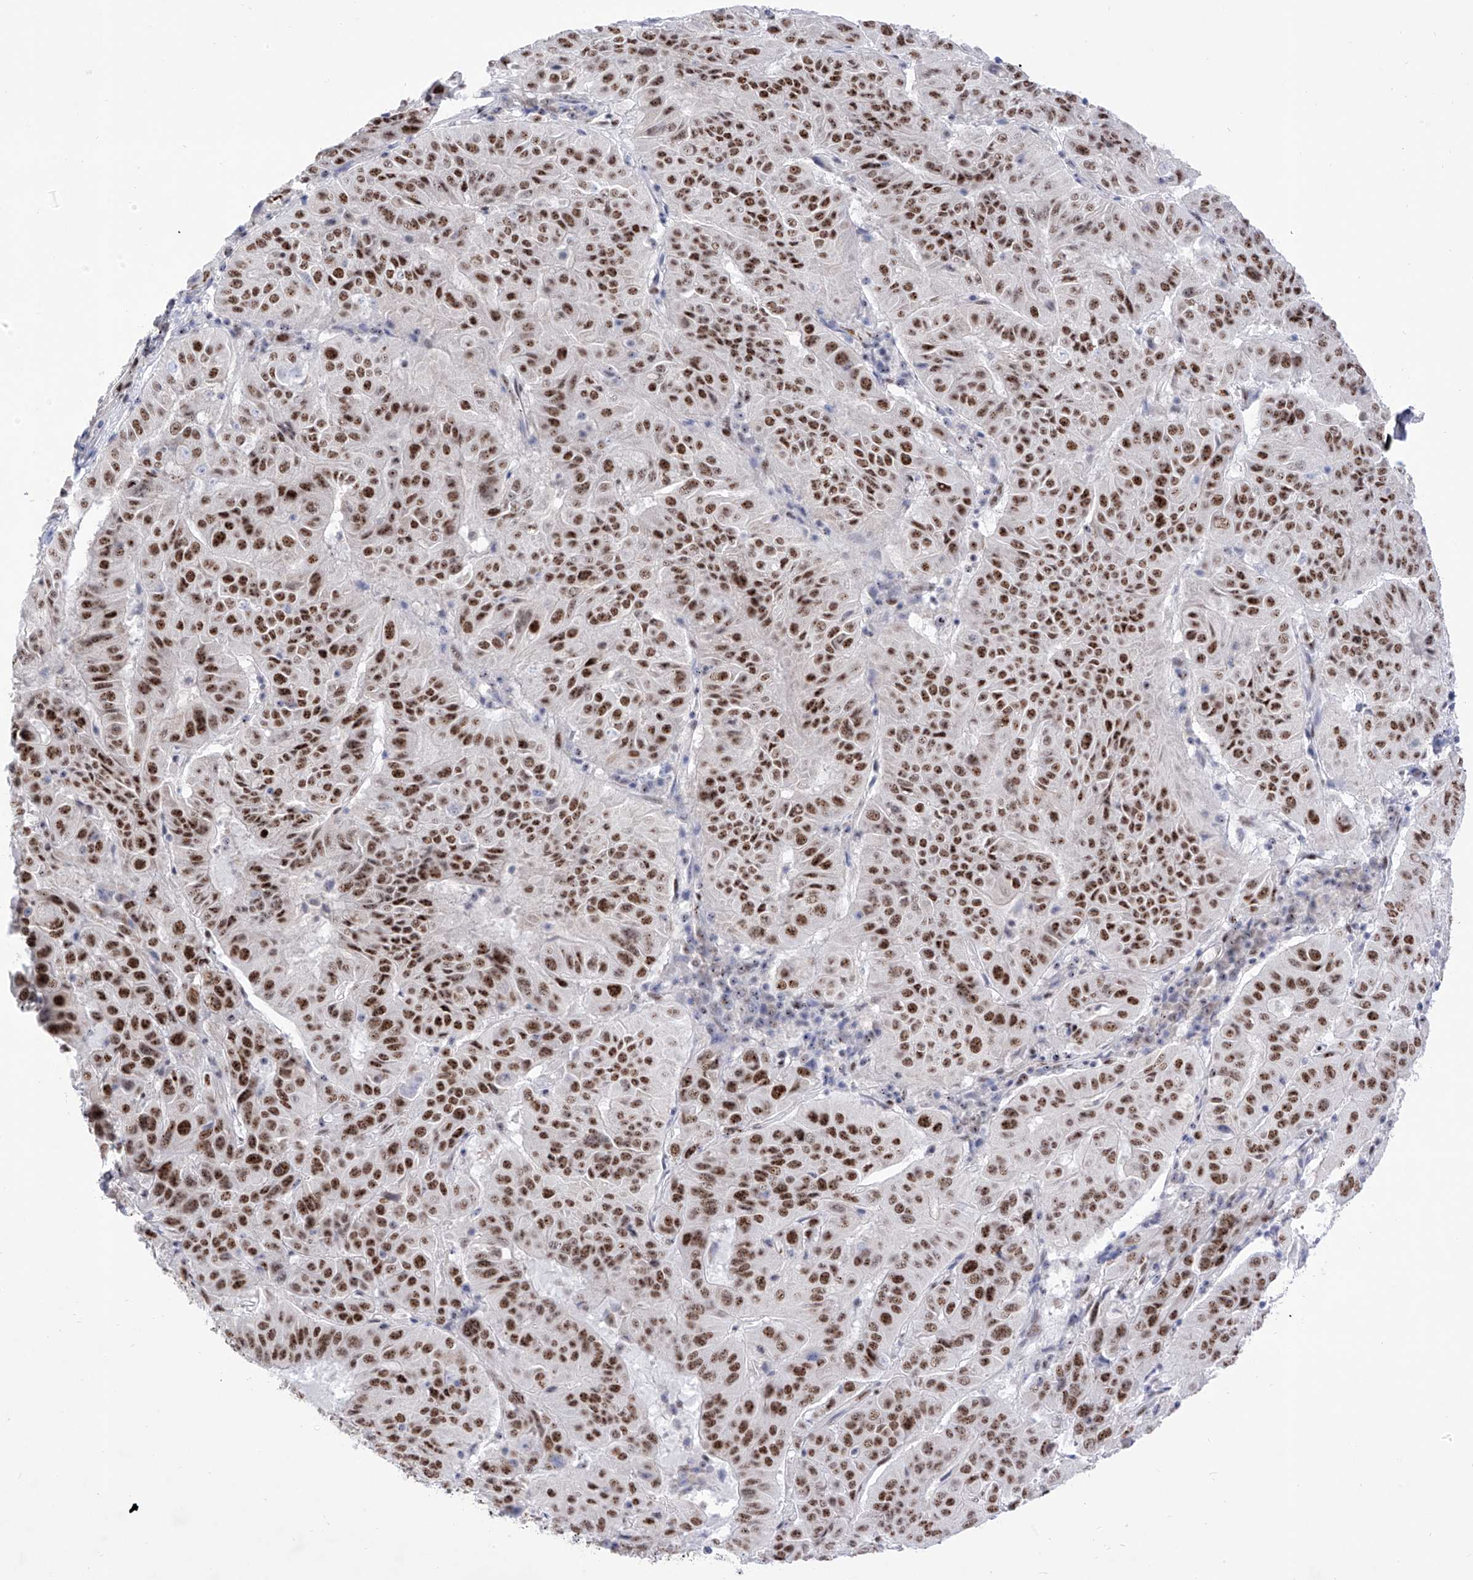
{"staining": {"intensity": "strong", "quantity": ">75%", "location": "nuclear"}, "tissue": "pancreatic cancer", "cell_type": "Tumor cells", "image_type": "cancer", "snomed": [{"axis": "morphology", "description": "Adenocarcinoma, NOS"}, {"axis": "topography", "description": "Pancreas"}], "caption": "Protein staining by immunohistochemistry reveals strong nuclear staining in about >75% of tumor cells in adenocarcinoma (pancreatic).", "gene": "ATN1", "patient": {"sex": "male", "age": 63}}